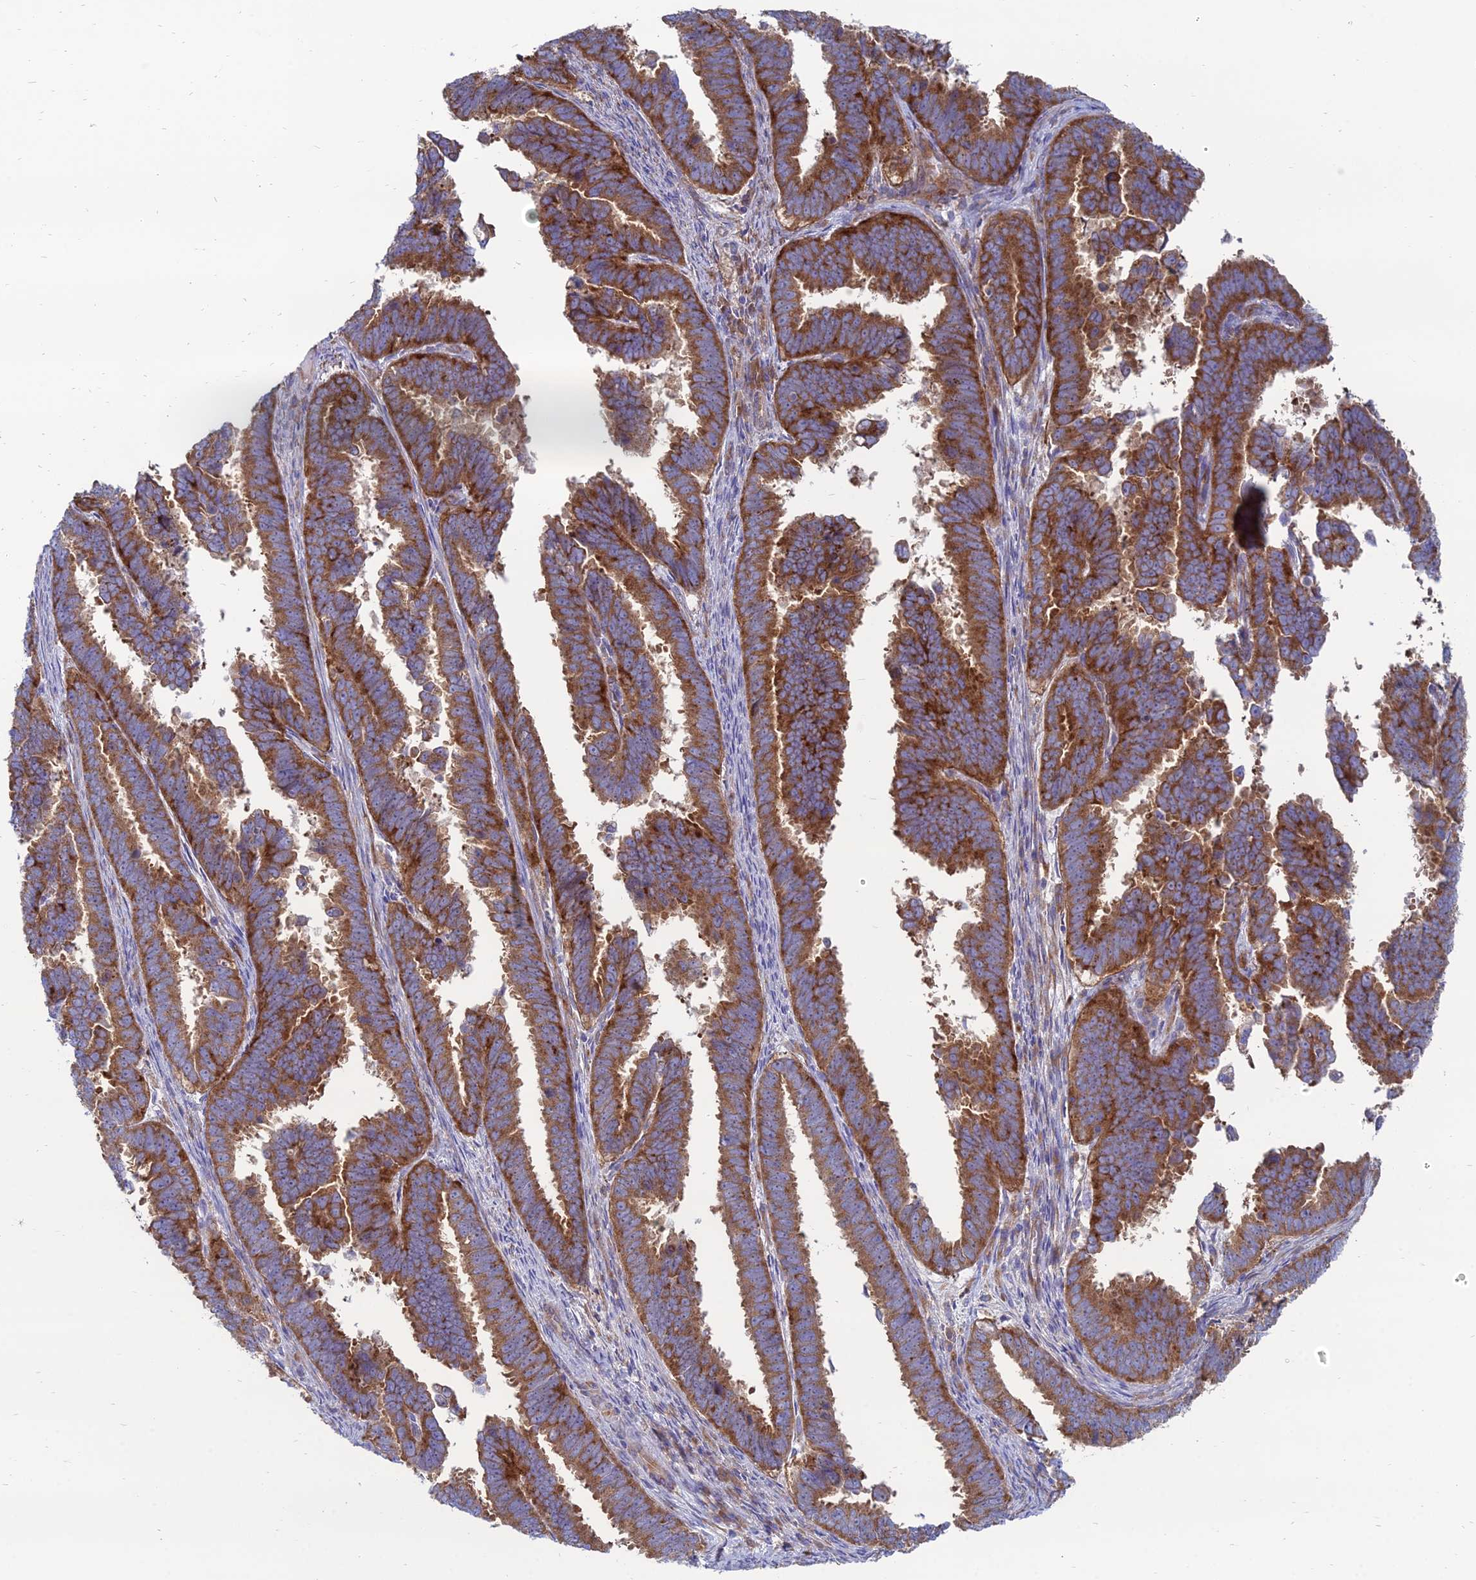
{"staining": {"intensity": "strong", "quantity": ">75%", "location": "cytoplasmic/membranous"}, "tissue": "endometrial cancer", "cell_type": "Tumor cells", "image_type": "cancer", "snomed": [{"axis": "morphology", "description": "Adenocarcinoma, NOS"}, {"axis": "topography", "description": "Endometrium"}], "caption": "Tumor cells exhibit strong cytoplasmic/membranous positivity in about >75% of cells in endometrial cancer (adenocarcinoma). (DAB IHC with brightfield microscopy, high magnification).", "gene": "TXLNA", "patient": {"sex": "female", "age": 75}}